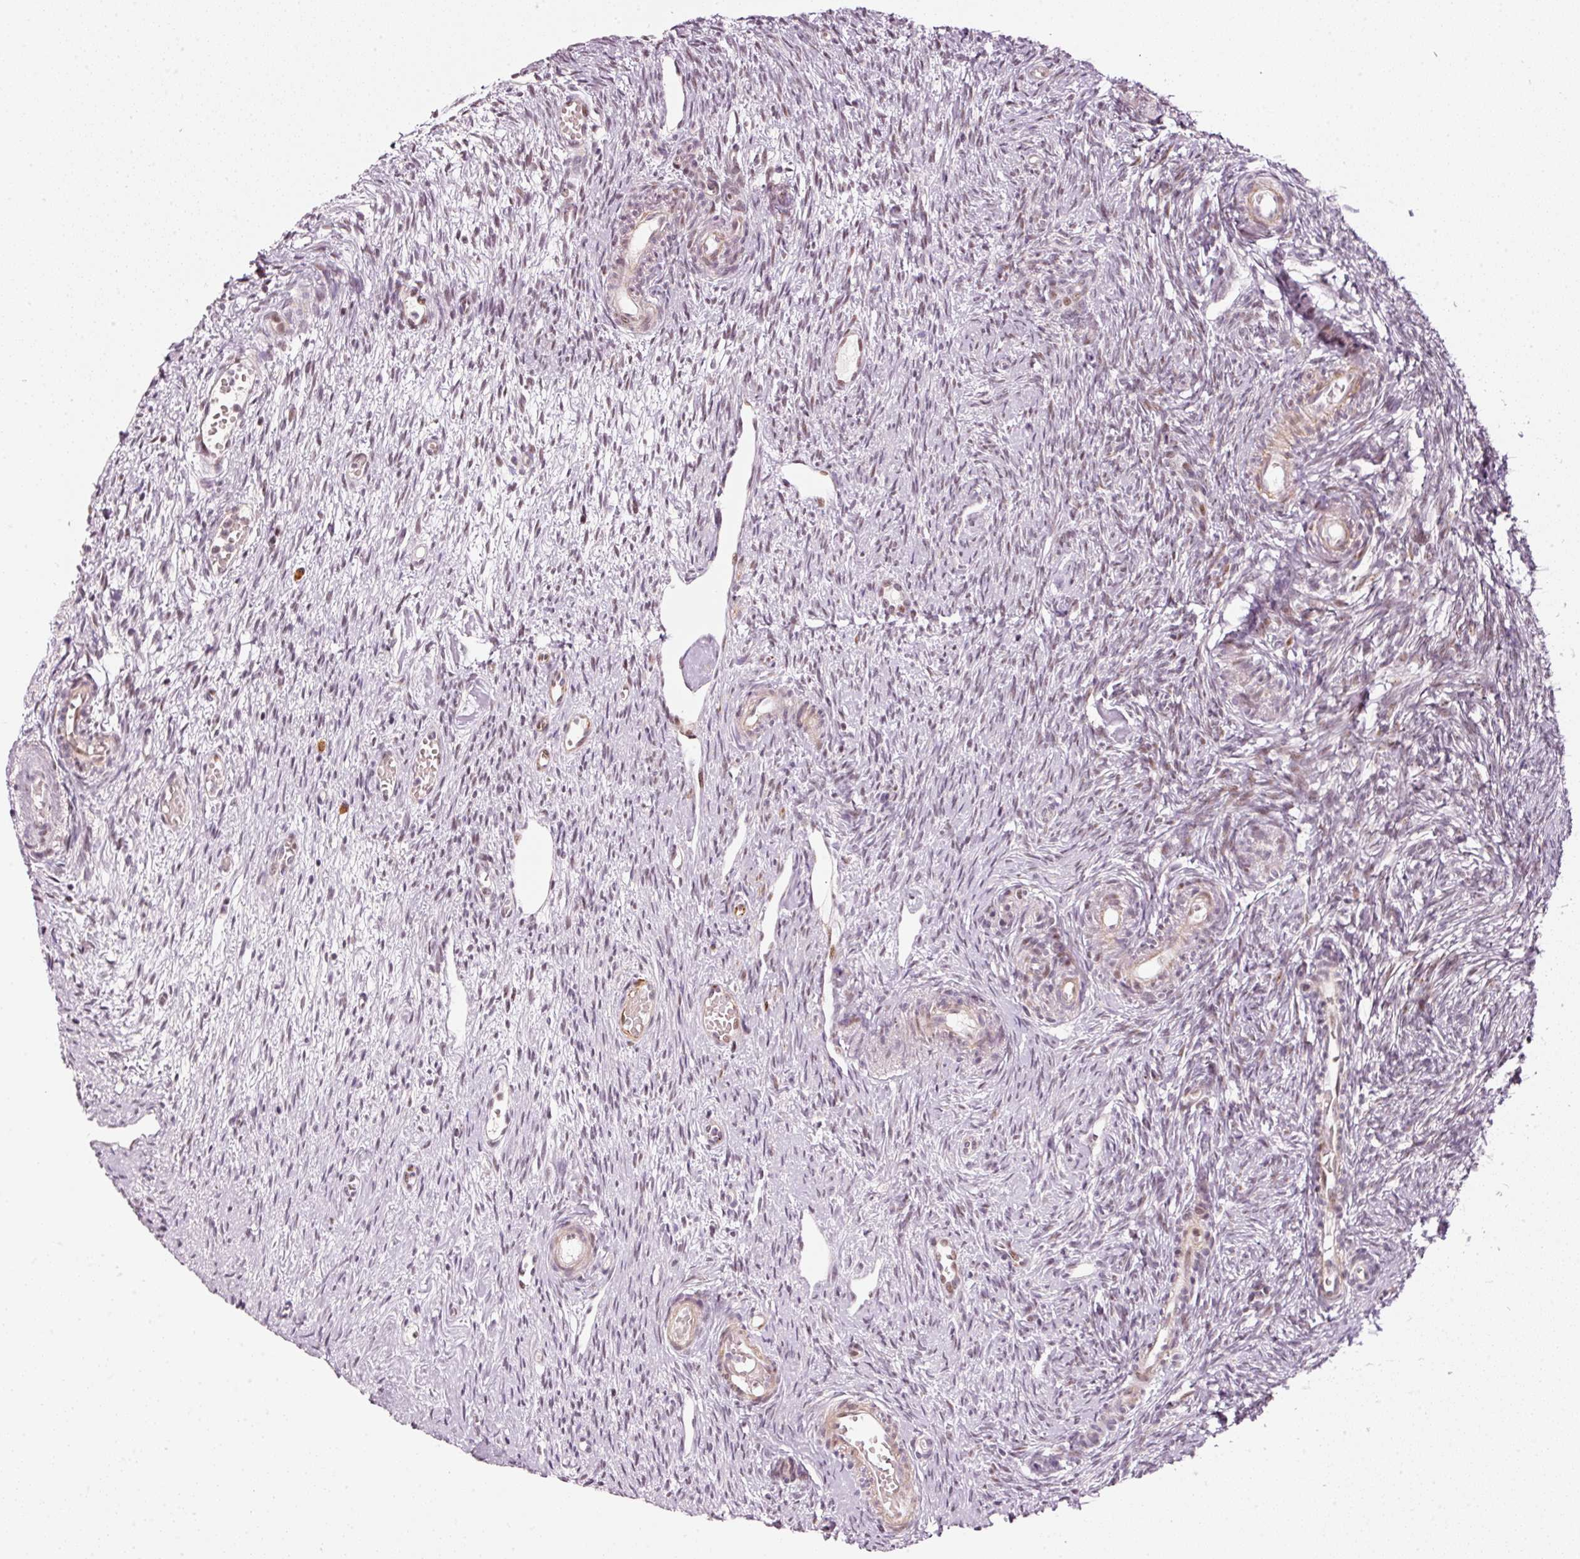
{"staining": {"intensity": "weak", "quantity": ">75%", "location": "nuclear"}, "tissue": "ovary", "cell_type": "Follicle cells", "image_type": "normal", "snomed": [{"axis": "morphology", "description": "Normal tissue, NOS"}, {"axis": "topography", "description": "Ovary"}], "caption": "IHC (DAB (3,3'-diaminobenzidine)) staining of normal human ovary shows weak nuclear protein staining in approximately >75% of follicle cells.", "gene": "MXRA8", "patient": {"sex": "female", "age": 51}}